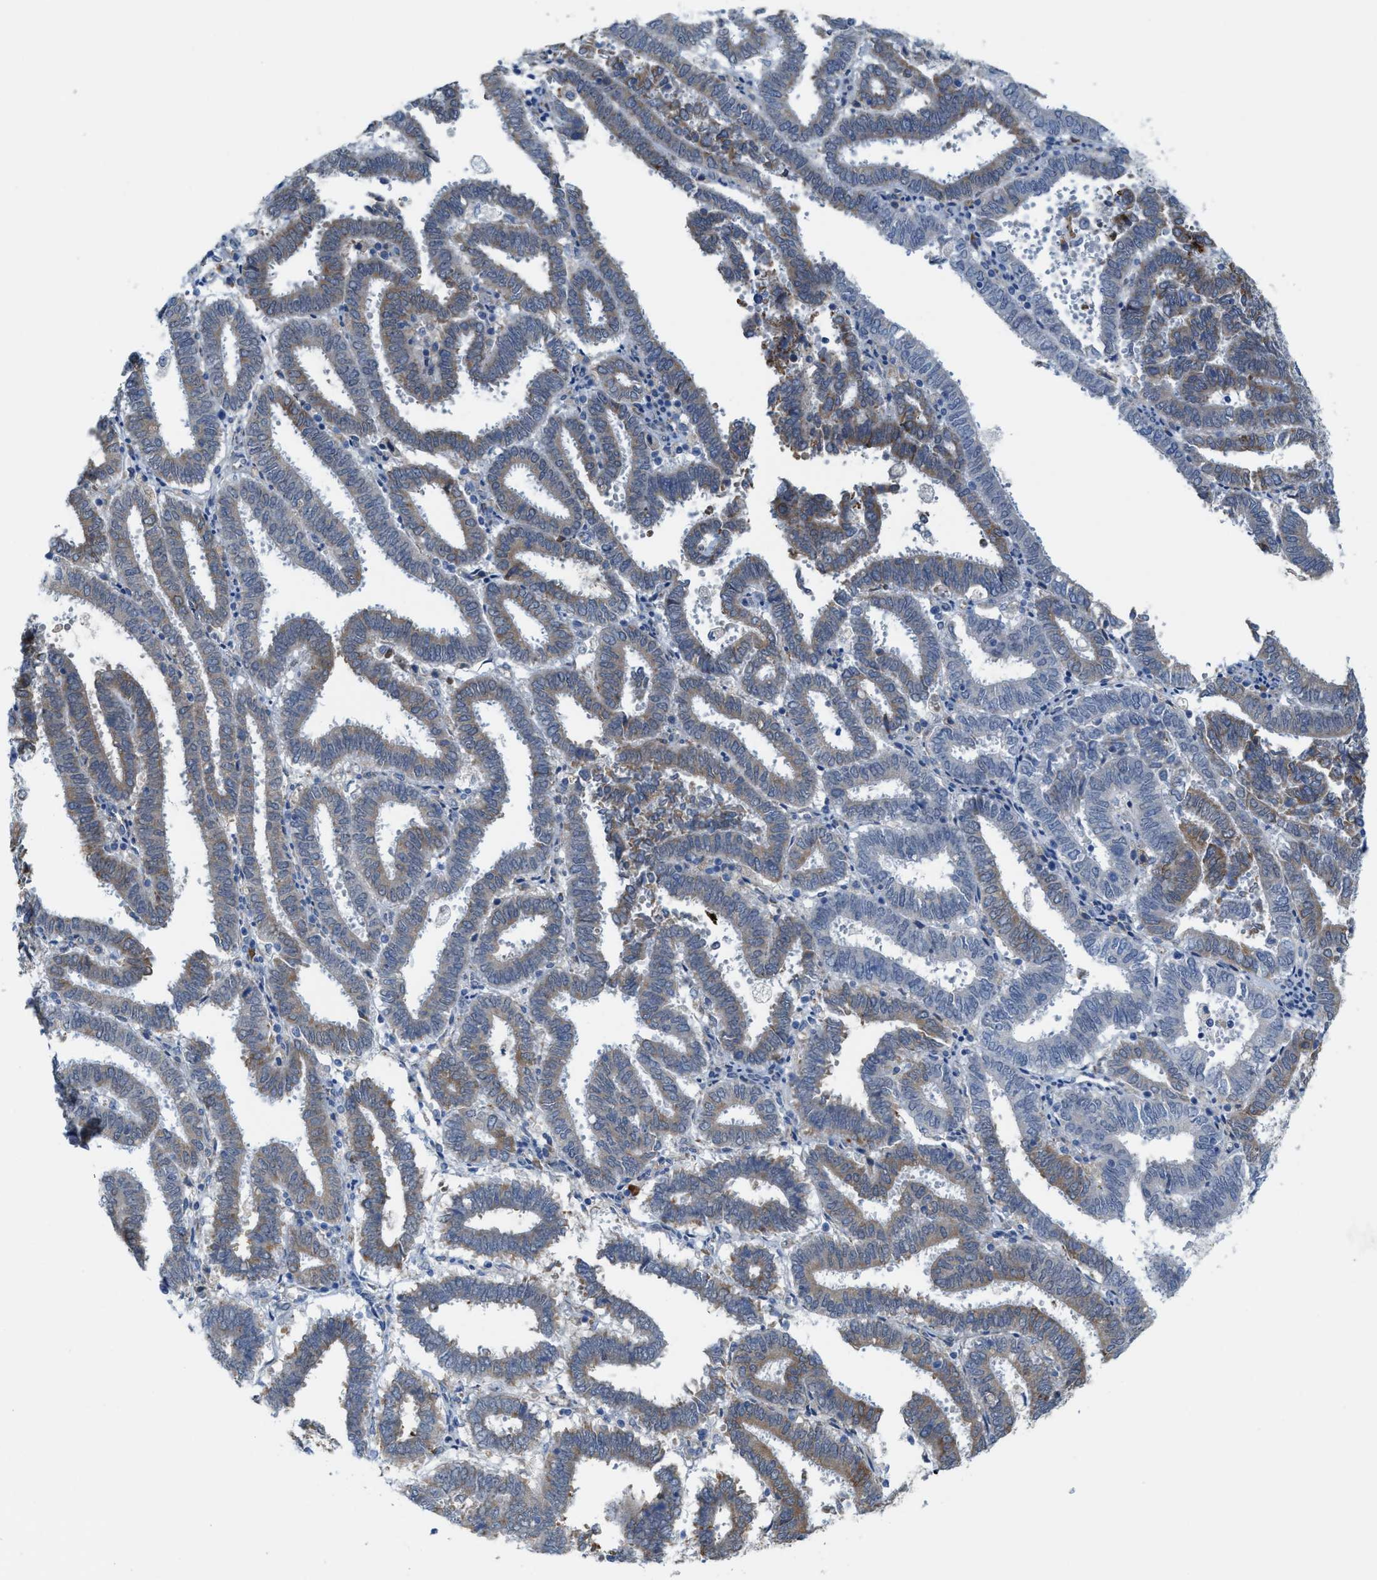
{"staining": {"intensity": "moderate", "quantity": "25%-75%", "location": "cytoplasmic/membranous"}, "tissue": "endometrial cancer", "cell_type": "Tumor cells", "image_type": "cancer", "snomed": [{"axis": "morphology", "description": "Adenocarcinoma, NOS"}, {"axis": "topography", "description": "Uterus"}], "caption": "High-magnification brightfield microscopy of endometrial cancer stained with DAB (3,3'-diaminobenzidine) (brown) and counterstained with hematoxylin (blue). tumor cells exhibit moderate cytoplasmic/membranous positivity is appreciated in about25%-75% of cells.", "gene": "KIFC3", "patient": {"sex": "female", "age": 83}}